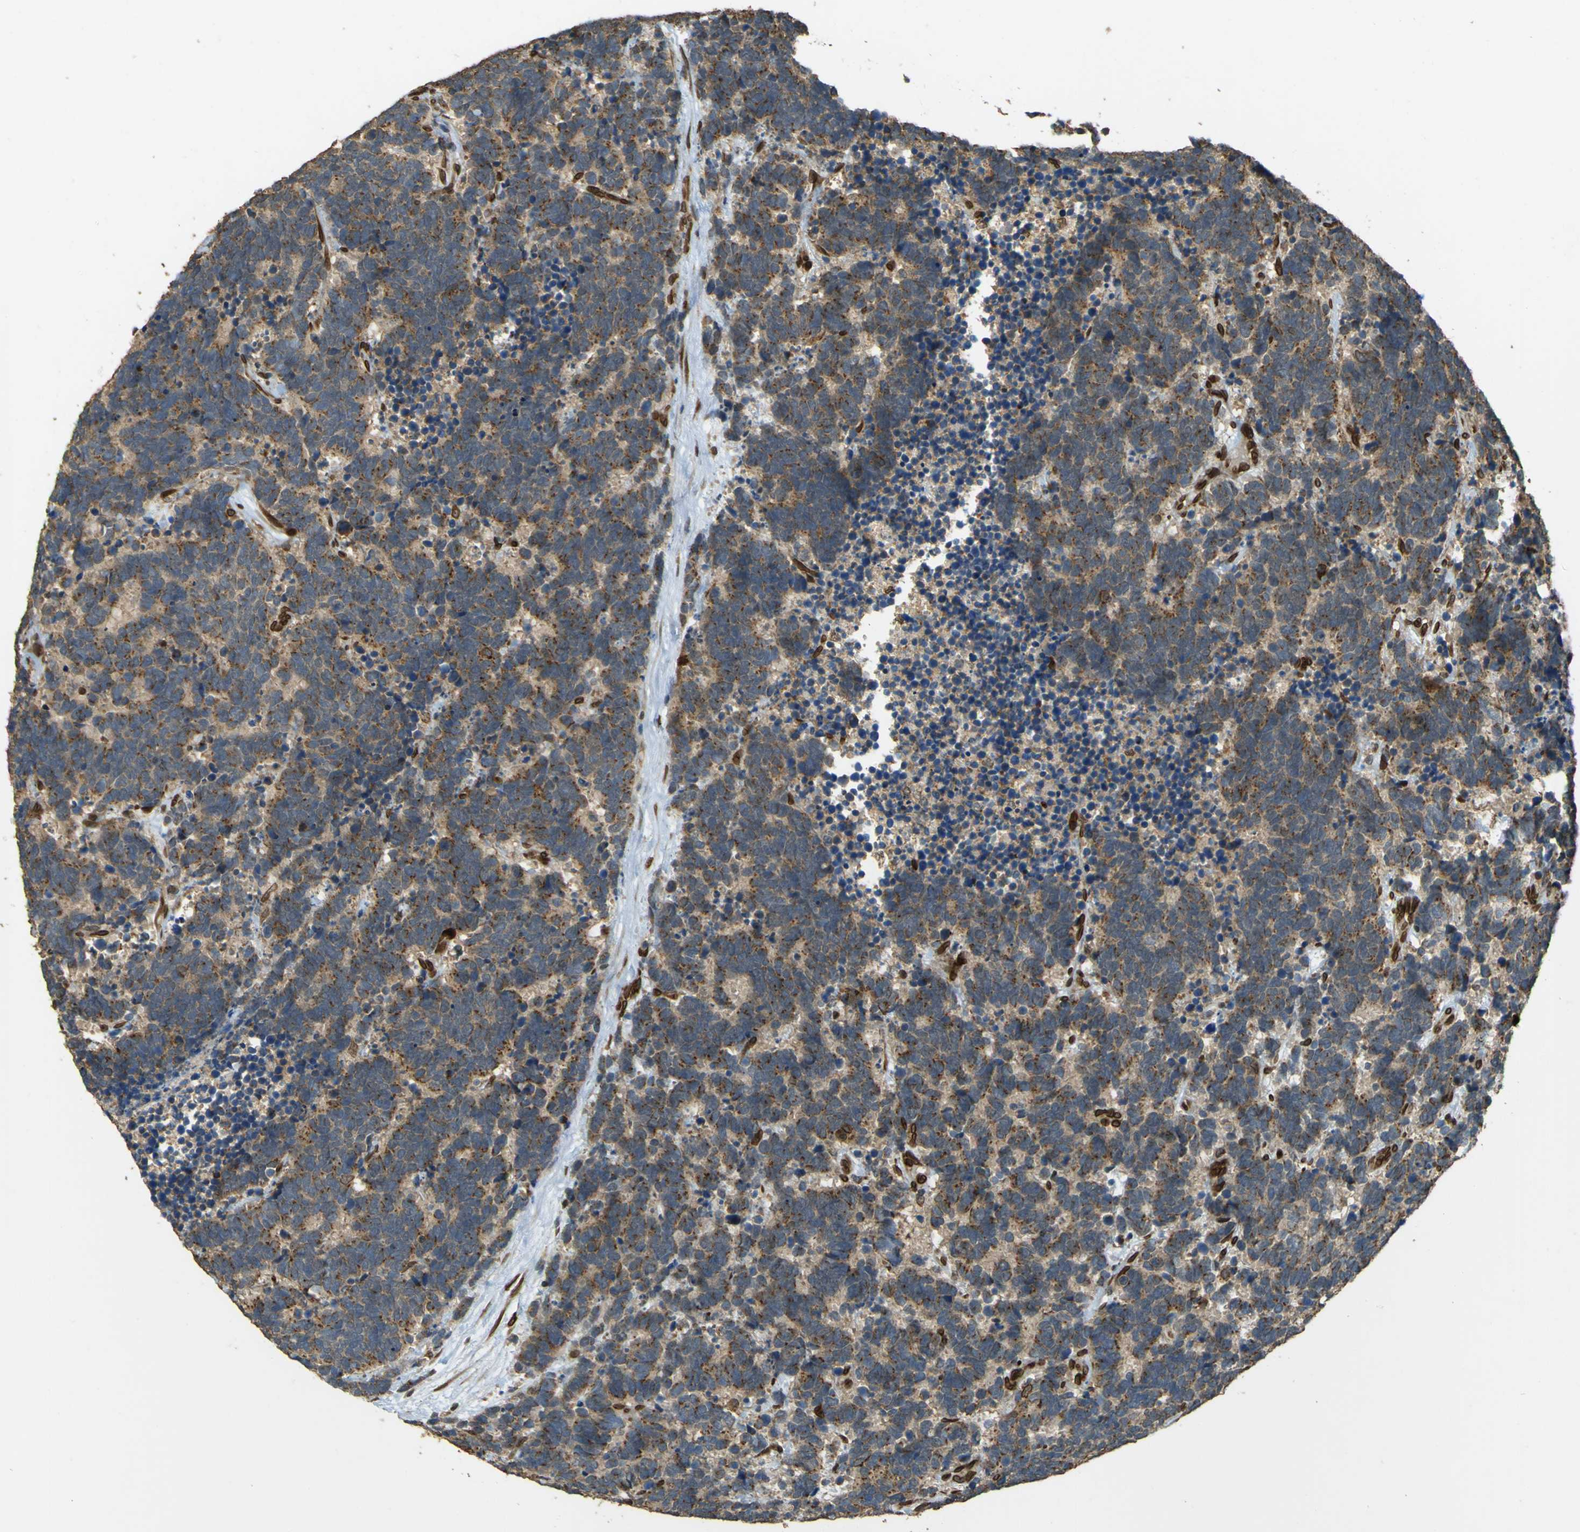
{"staining": {"intensity": "moderate", "quantity": ">75%", "location": "cytoplasmic/membranous"}, "tissue": "carcinoid", "cell_type": "Tumor cells", "image_type": "cancer", "snomed": [{"axis": "morphology", "description": "Carcinoma, NOS"}, {"axis": "morphology", "description": "Carcinoid, malignant, NOS"}, {"axis": "topography", "description": "Urinary bladder"}], "caption": "Immunohistochemistry (IHC) of human malignant carcinoid reveals medium levels of moderate cytoplasmic/membranous expression in about >75% of tumor cells. Using DAB (3,3'-diaminobenzidine) (brown) and hematoxylin (blue) stains, captured at high magnification using brightfield microscopy.", "gene": "GALNT1", "patient": {"sex": "male", "age": 57}}